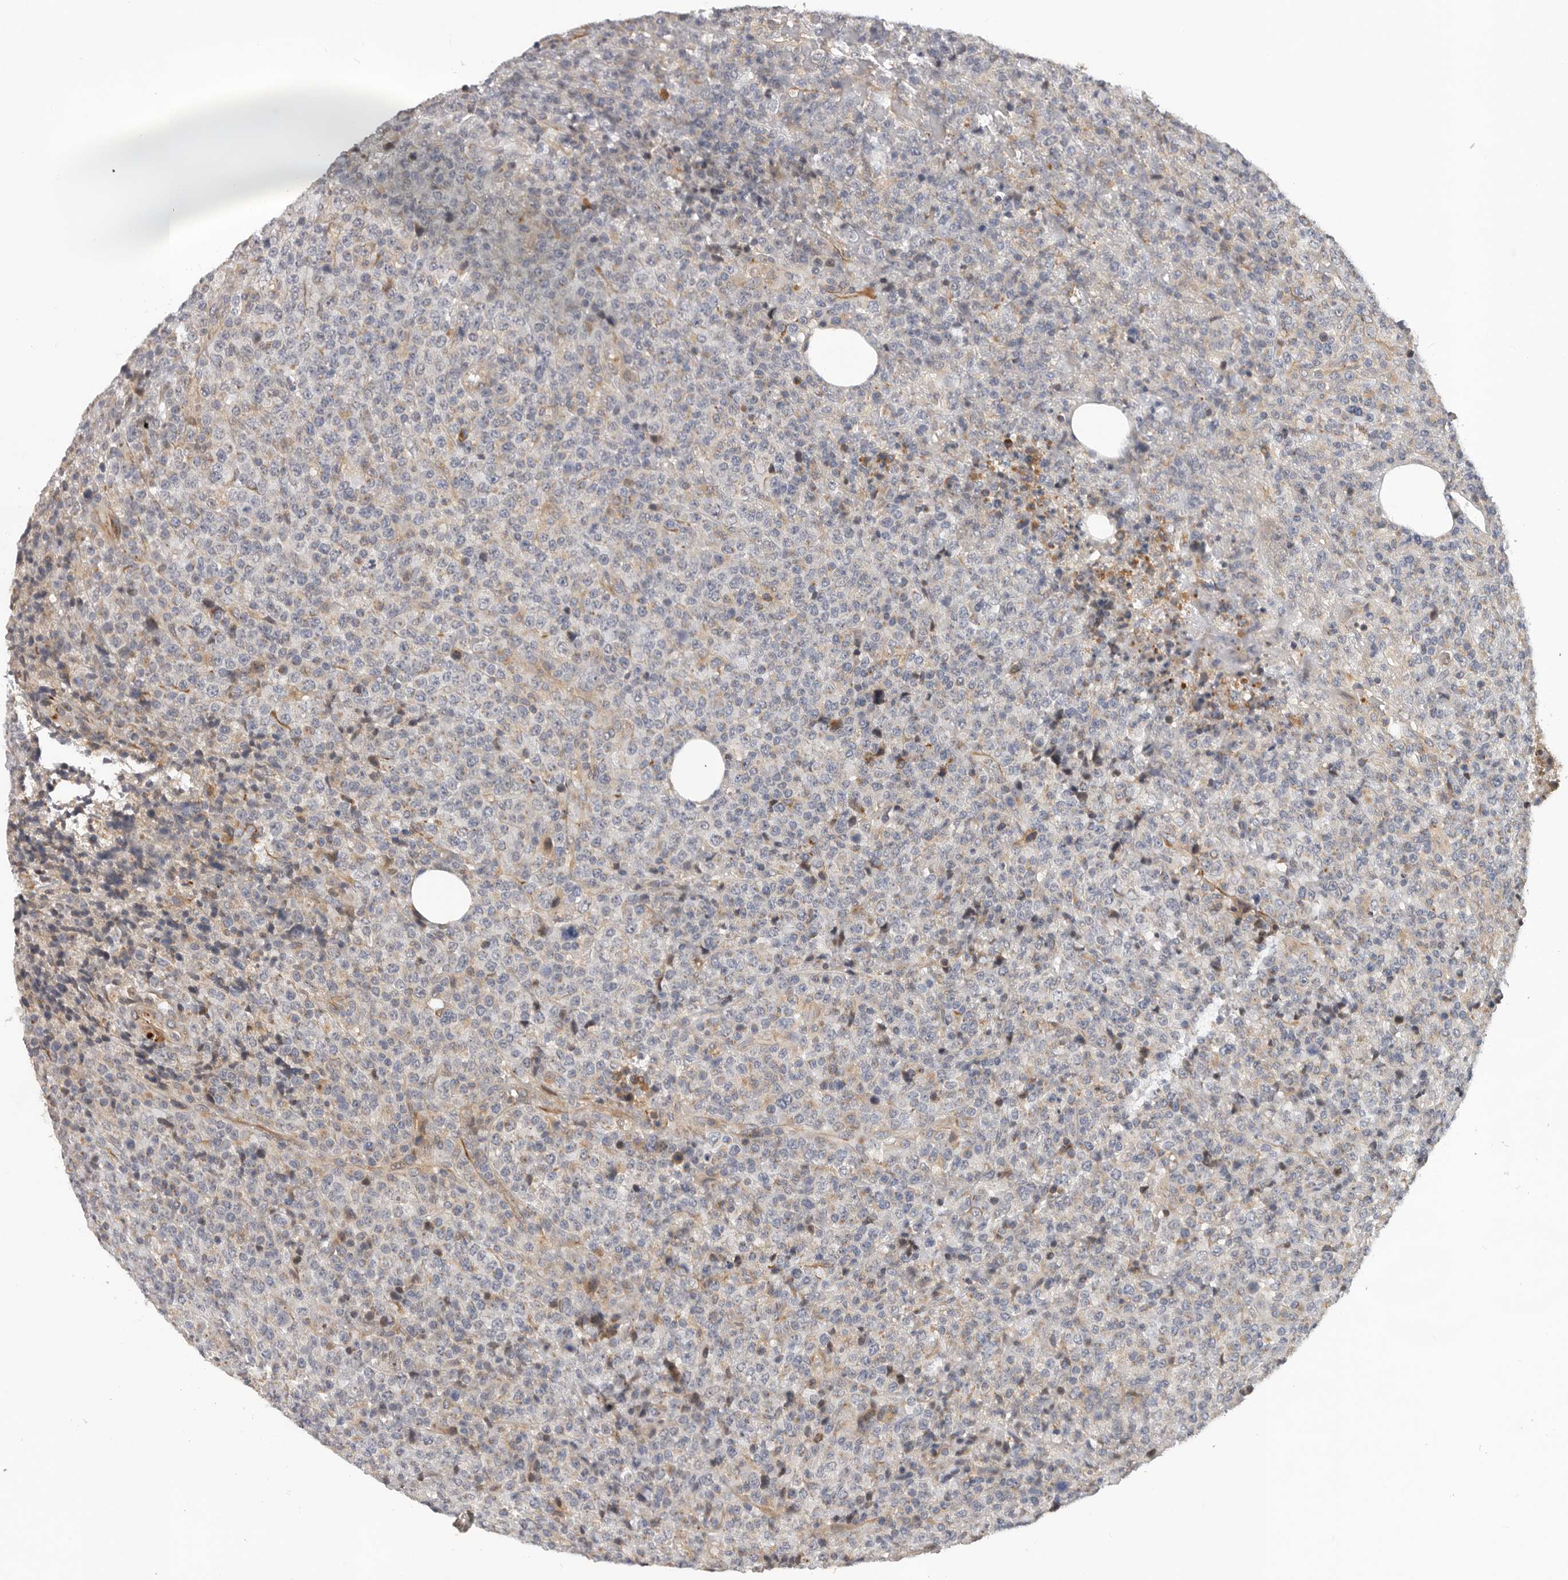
{"staining": {"intensity": "negative", "quantity": "none", "location": "none"}, "tissue": "lymphoma", "cell_type": "Tumor cells", "image_type": "cancer", "snomed": [{"axis": "morphology", "description": "Malignant lymphoma, non-Hodgkin's type, High grade"}, {"axis": "topography", "description": "Lymph node"}], "caption": "The photomicrograph reveals no staining of tumor cells in lymphoma.", "gene": "RNF157", "patient": {"sex": "male", "age": 13}}